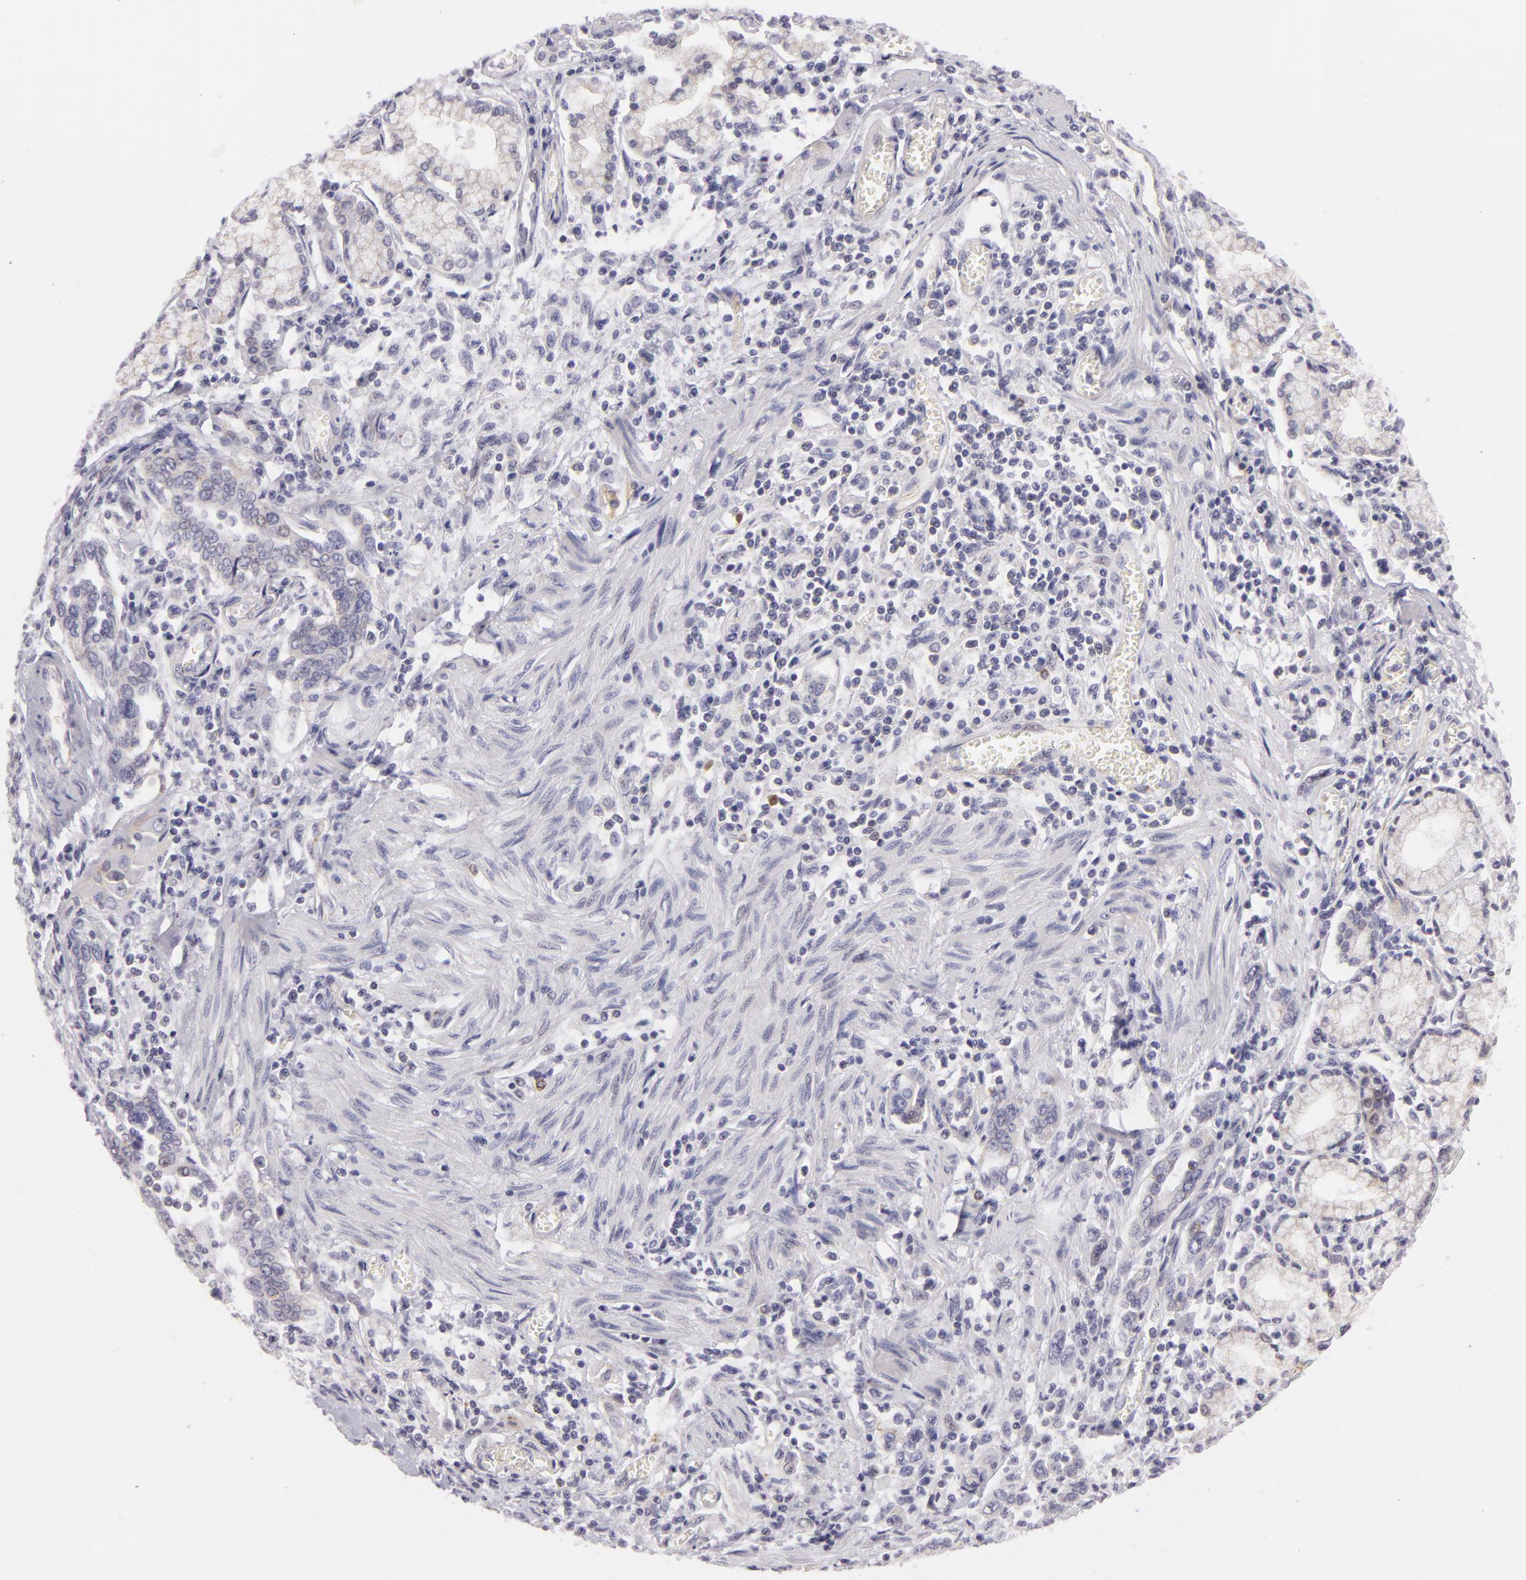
{"staining": {"intensity": "weak", "quantity": ">75%", "location": "cytoplasmic/membranous"}, "tissue": "pancreatic cancer", "cell_type": "Tumor cells", "image_type": "cancer", "snomed": [{"axis": "morphology", "description": "Adenocarcinoma, NOS"}, {"axis": "topography", "description": "Pancreas"}], "caption": "IHC histopathology image of human adenocarcinoma (pancreatic) stained for a protein (brown), which demonstrates low levels of weak cytoplasmic/membranous positivity in approximately >75% of tumor cells.", "gene": "CTNNB1", "patient": {"sex": "female", "age": 57}}